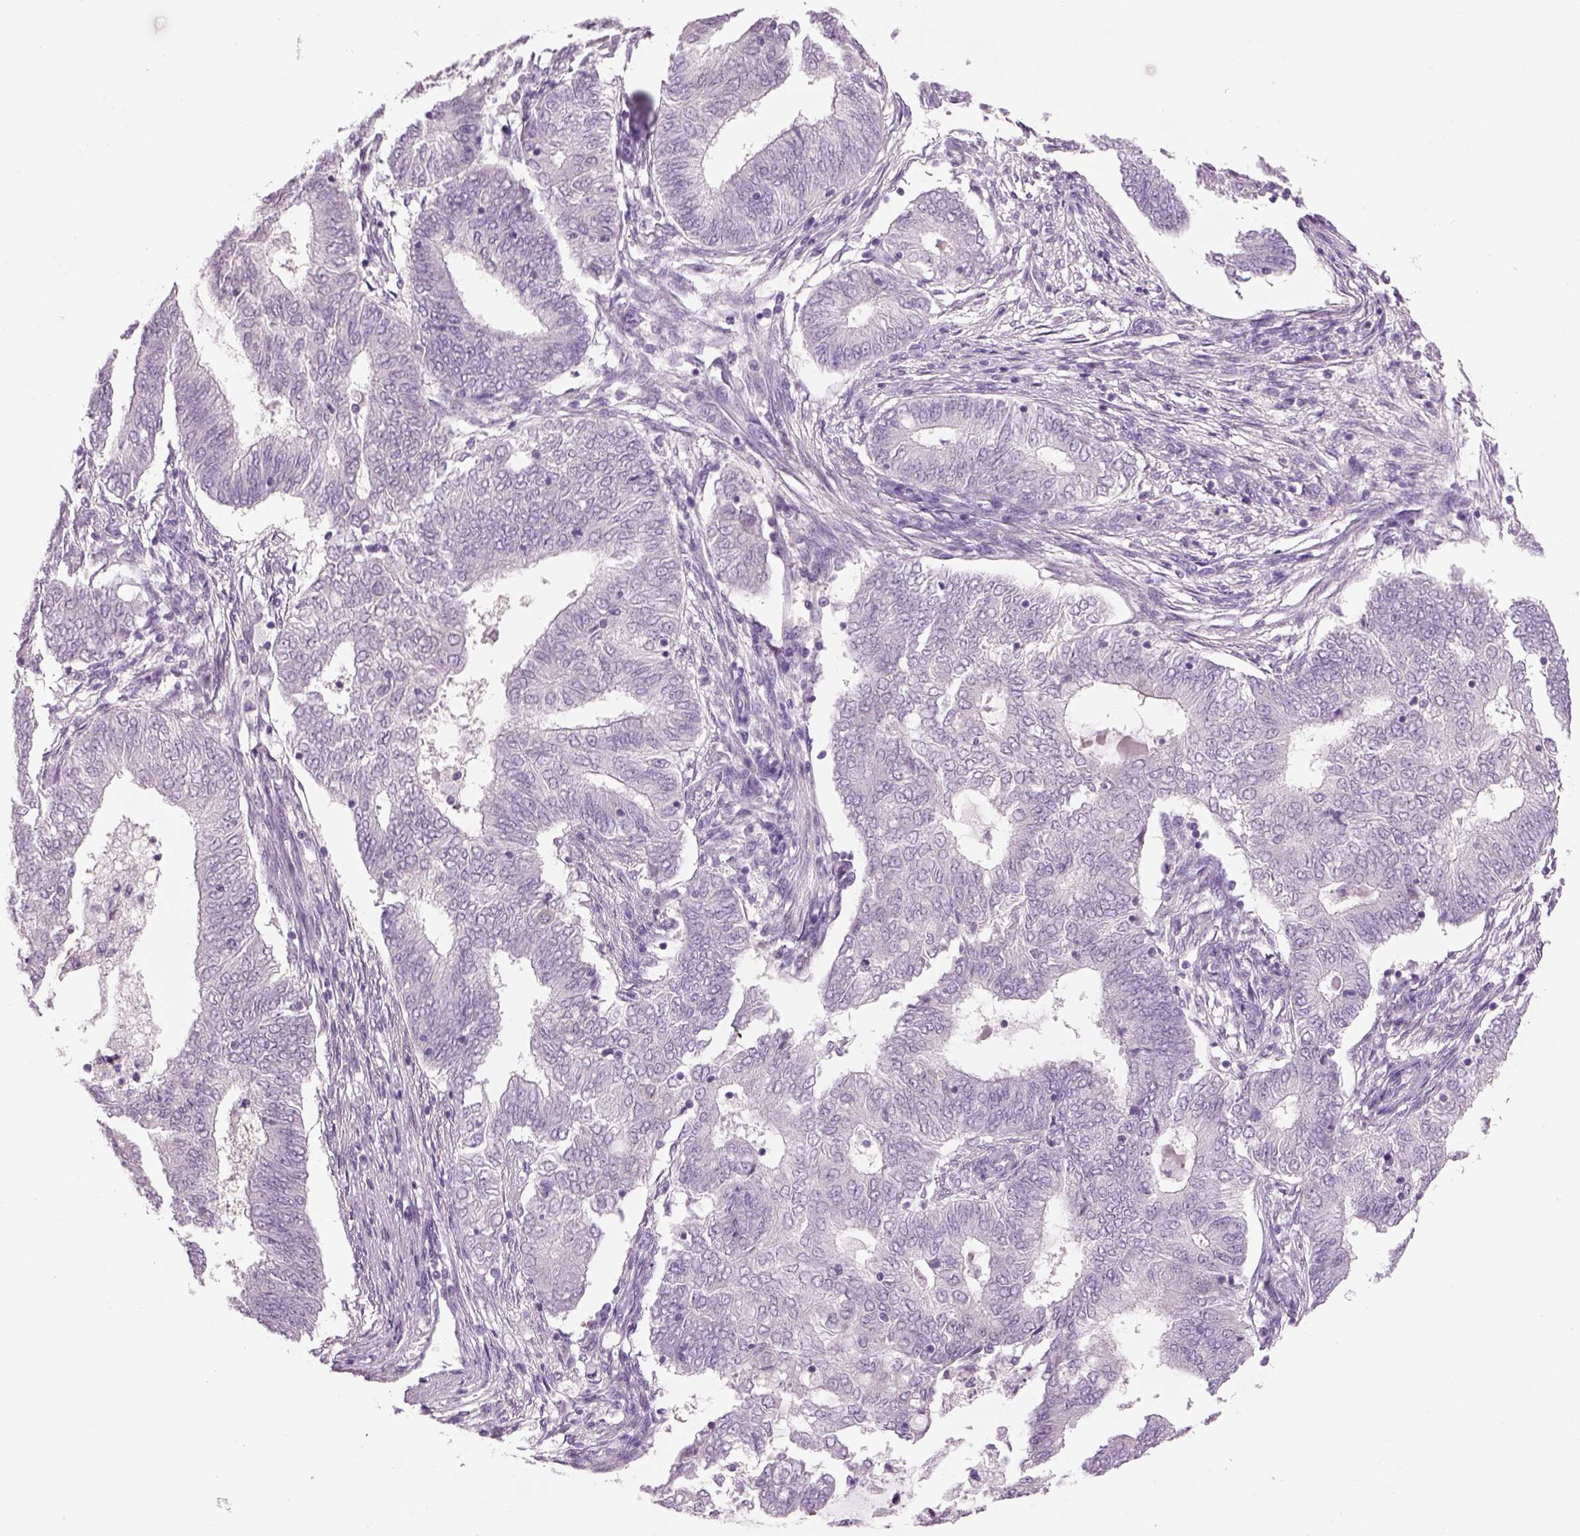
{"staining": {"intensity": "negative", "quantity": "none", "location": "none"}, "tissue": "endometrial cancer", "cell_type": "Tumor cells", "image_type": "cancer", "snomed": [{"axis": "morphology", "description": "Adenocarcinoma, NOS"}, {"axis": "topography", "description": "Endometrium"}], "caption": "This histopathology image is of endometrial adenocarcinoma stained with IHC to label a protein in brown with the nuclei are counter-stained blue. There is no positivity in tumor cells.", "gene": "MDH1B", "patient": {"sex": "female", "age": 62}}